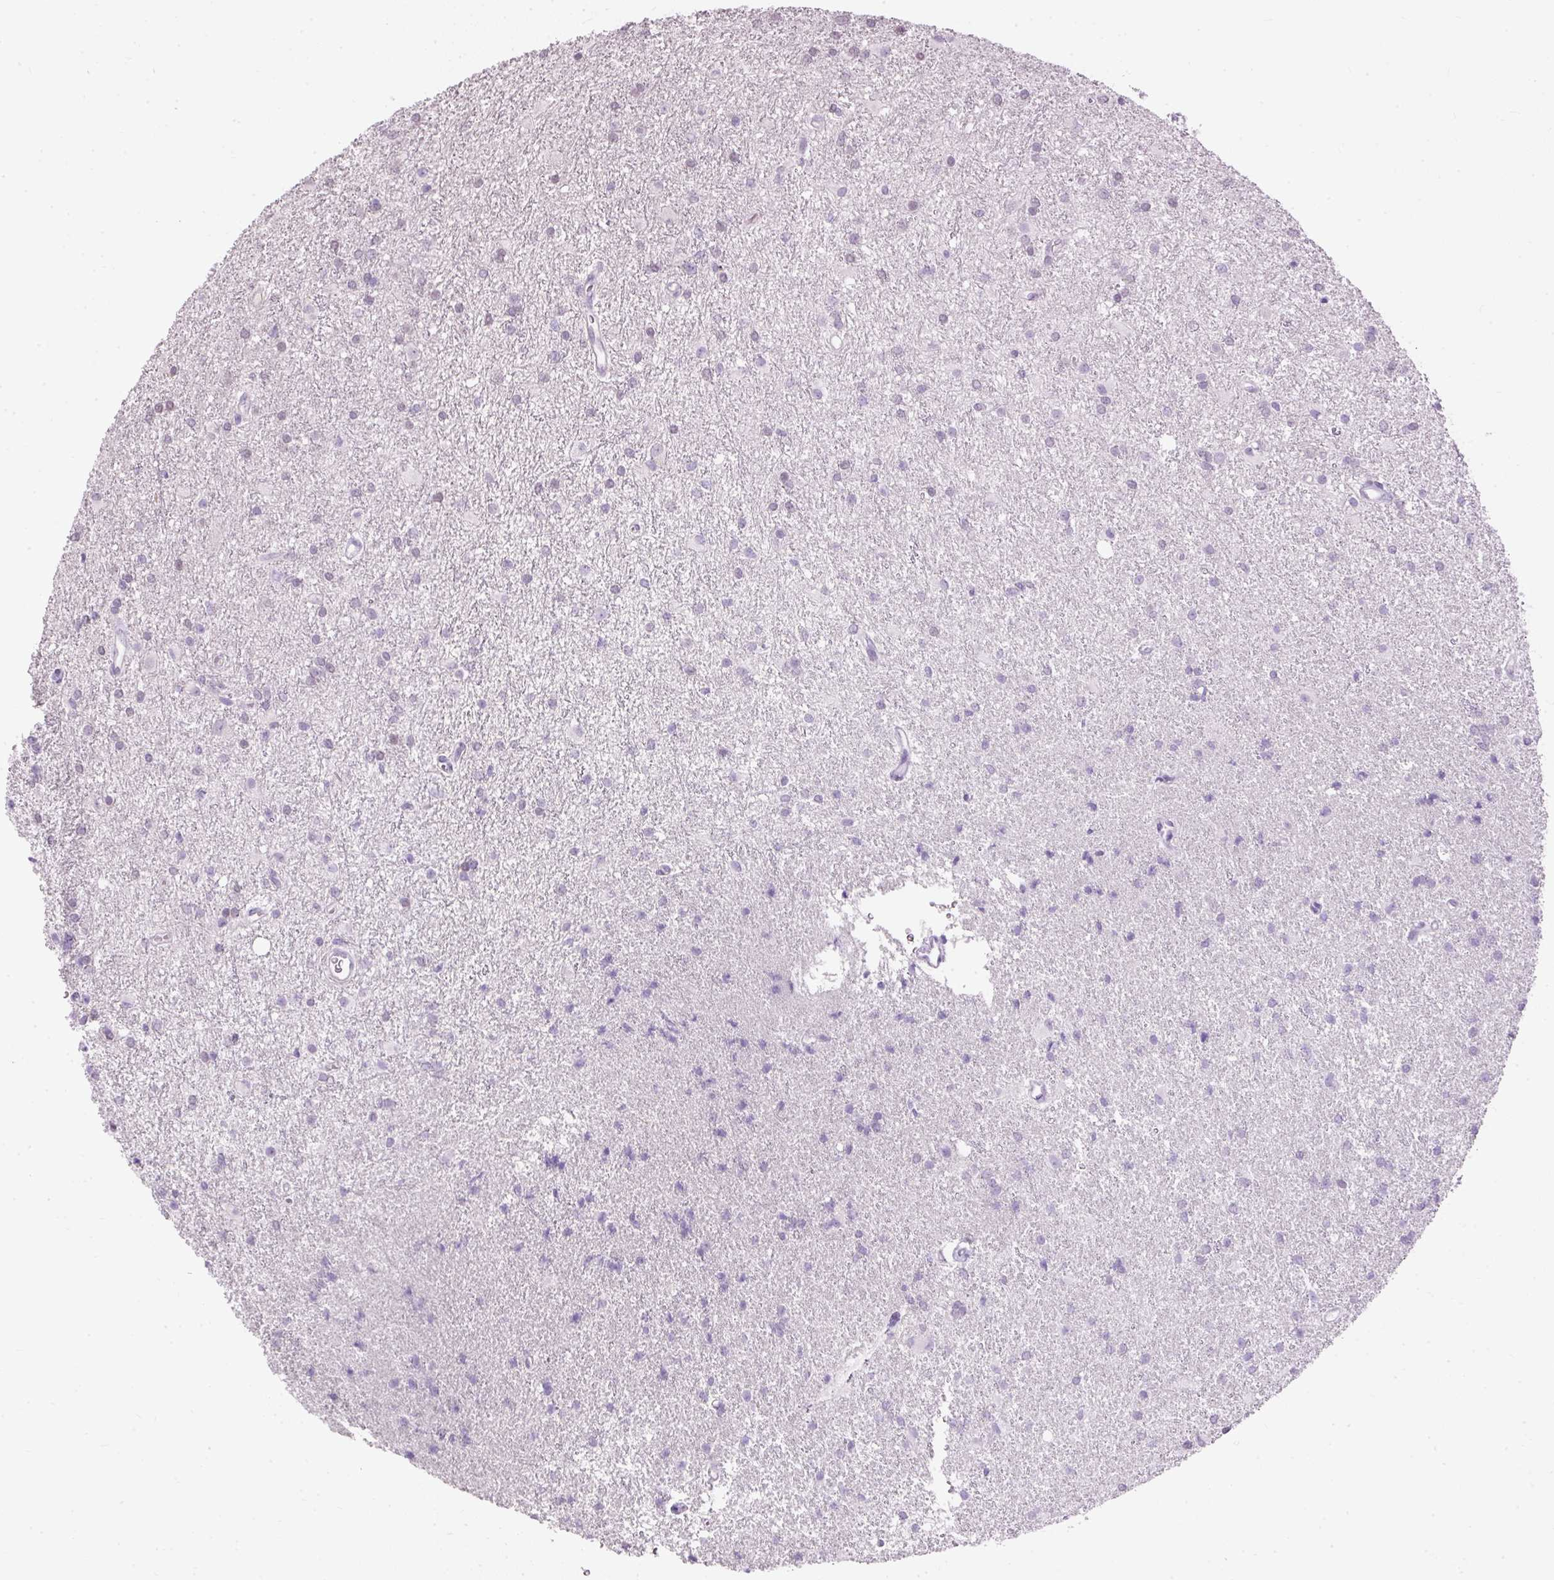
{"staining": {"intensity": "negative", "quantity": "none", "location": "none"}, "tissue": "glioma", "cell_type": "Tumor cells", "image_type": "cancer", "snomed": [{"axis": "morphology", "description": "Glioma, malignant, High grade"}, {"axis": "topography", "description": "Brain"}], "caption": "The immunohistochemistry (IHC) photomicrograph has no significant expression in tumor cells of malignant glioma (high-grade) tissue.", "gene": "PDE6B", "patient": {"sex": "female", "age": 50}}